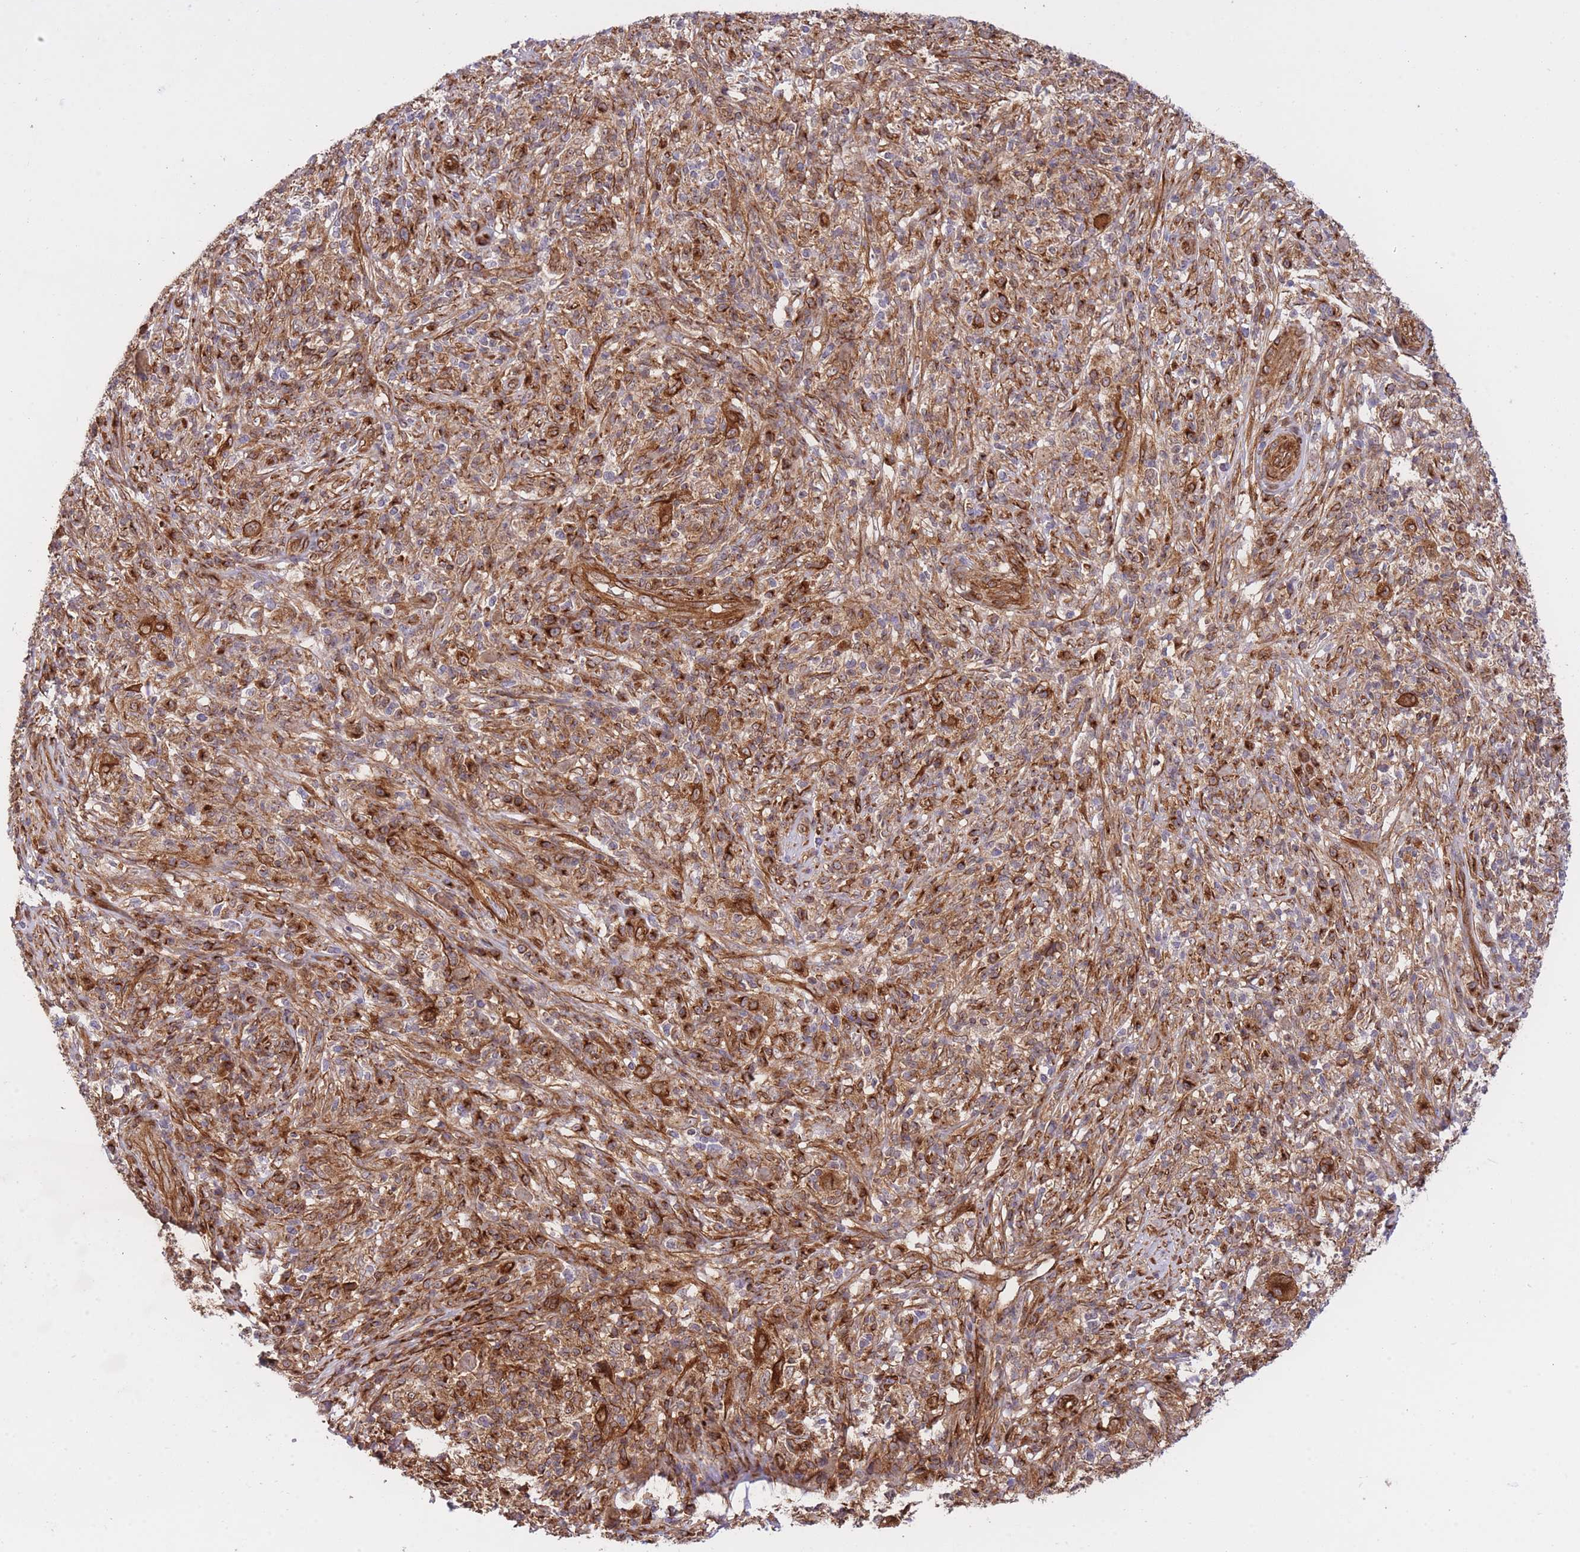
{"staining": {"intensity": "moderate", "quantity": ">75%", "location": "cytoplasmic/membranous"}, "tissue": "melanoma", "cell_type": "Tumor cells", "image_type": "cancer", "snomed": [{"axis": "morphology", "description": "Malignant melanoma, NOS"}, {"axis": "topography", "description": "Skin"}], "caption": "IHC staining of melanoma, which displays medium levels of moderate cytoplasmic/membranous expression in approximately >75% of tumor cells indicating moderate cytoplasmic/membranous protein staining. The staining was performed using DAB (brown) for protein detection and nuclei were counterstained in hematoxylin (blue).", "gene": "EXOSC8", "patient": {"sex": "male", "age": 66}}